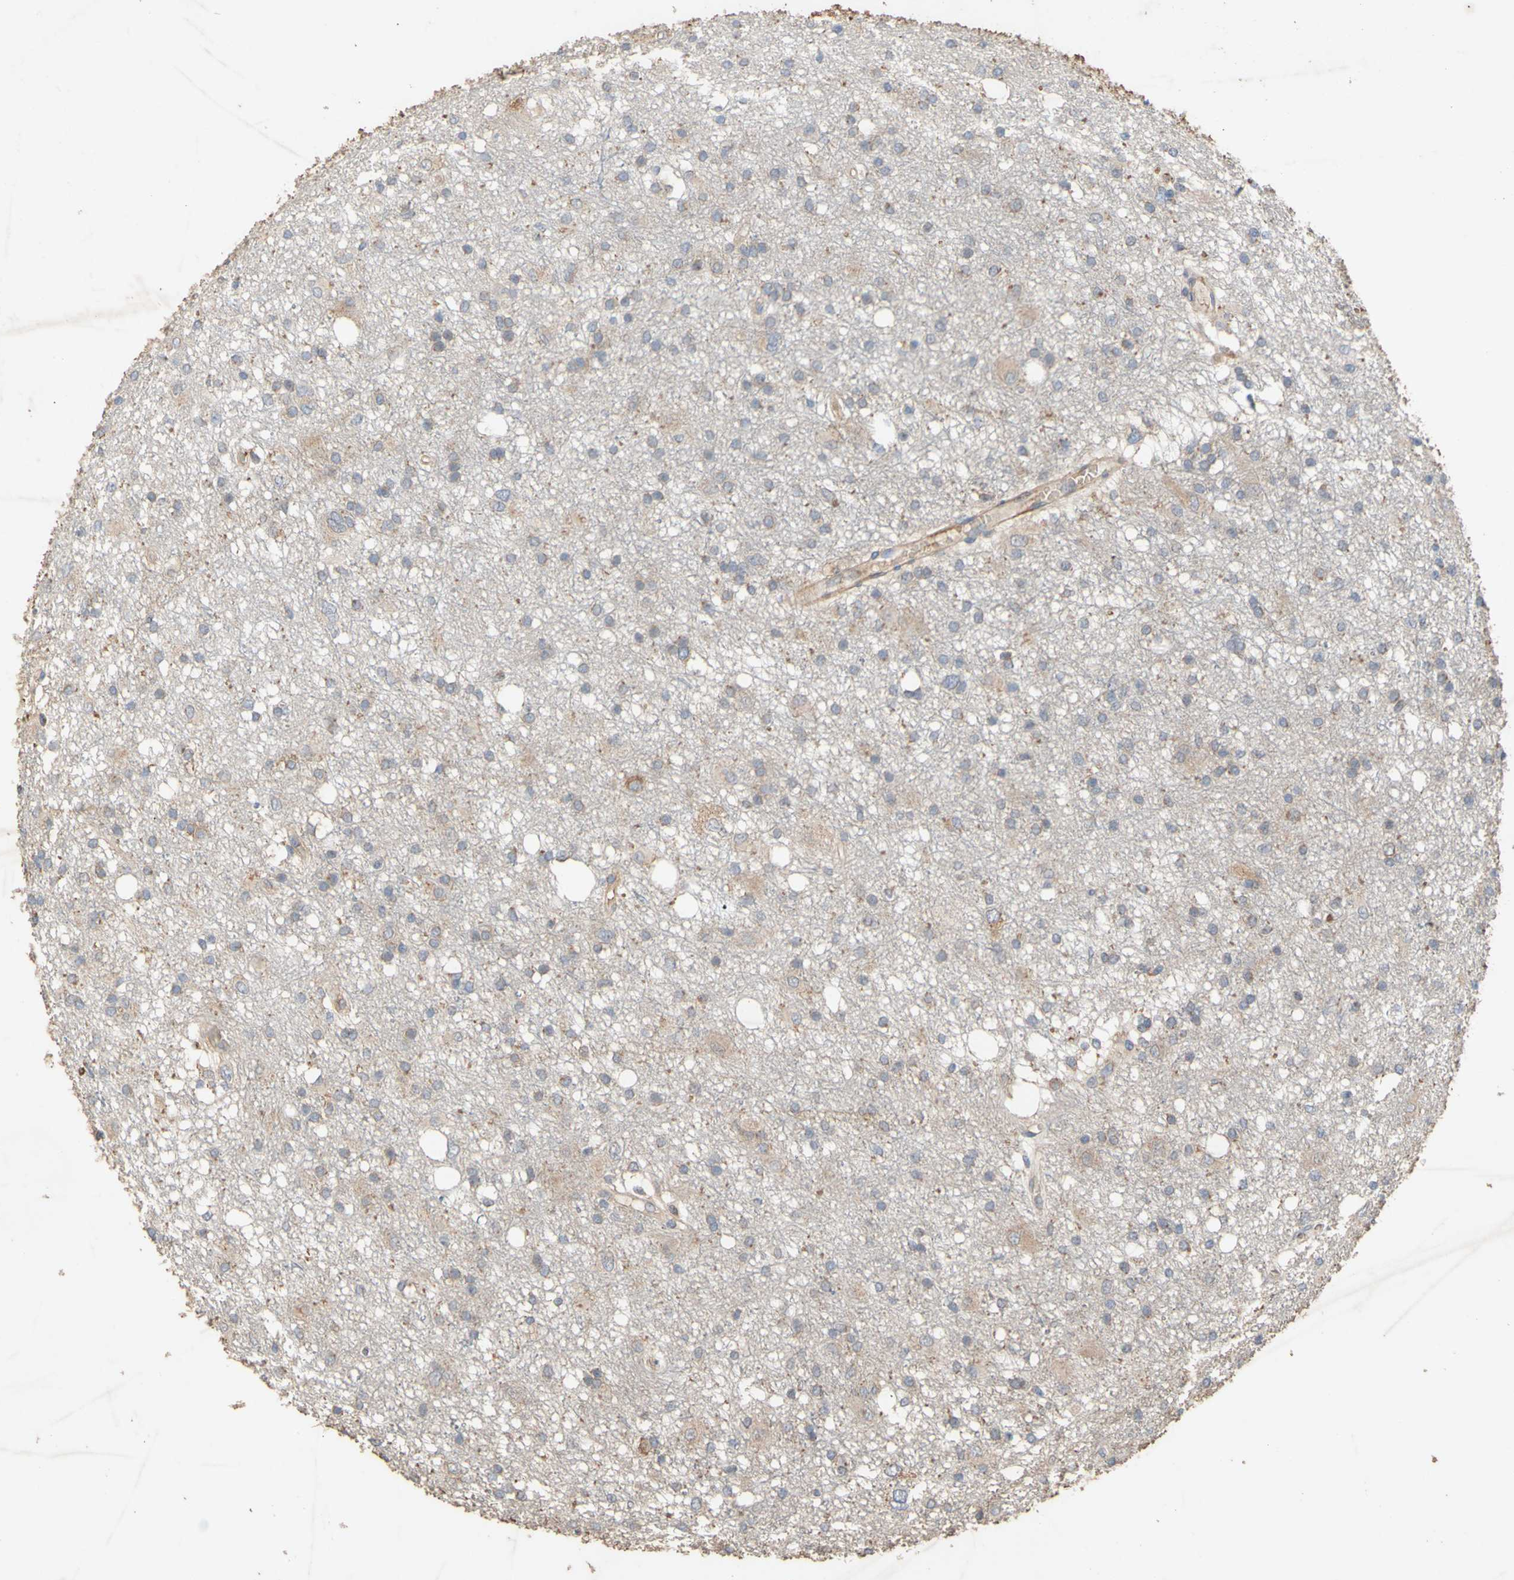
{"staining": {"intensity": "weak", "quantity": "<25%", "location": "cytoplasmic/membranous"}, "tissue": "glioma", "cell_type": "Tumor cells", "image_type": "cancer", "snomed": [{"axis": "morphology", "description": "Glioma, malignant, High grade"}, {"axis": "topography", "description": "Brain"}], "caption": "A photomicrograph of high-grade glioma (malignant) stained for a protein demonstrates no brown staining in tumor cells. The staining is performed using DAB brown chromogen with nuclei counter-stained in using hematoxylin.", "gene": "EIF2S3", "patient": {"sex": "female", "age": 59}}